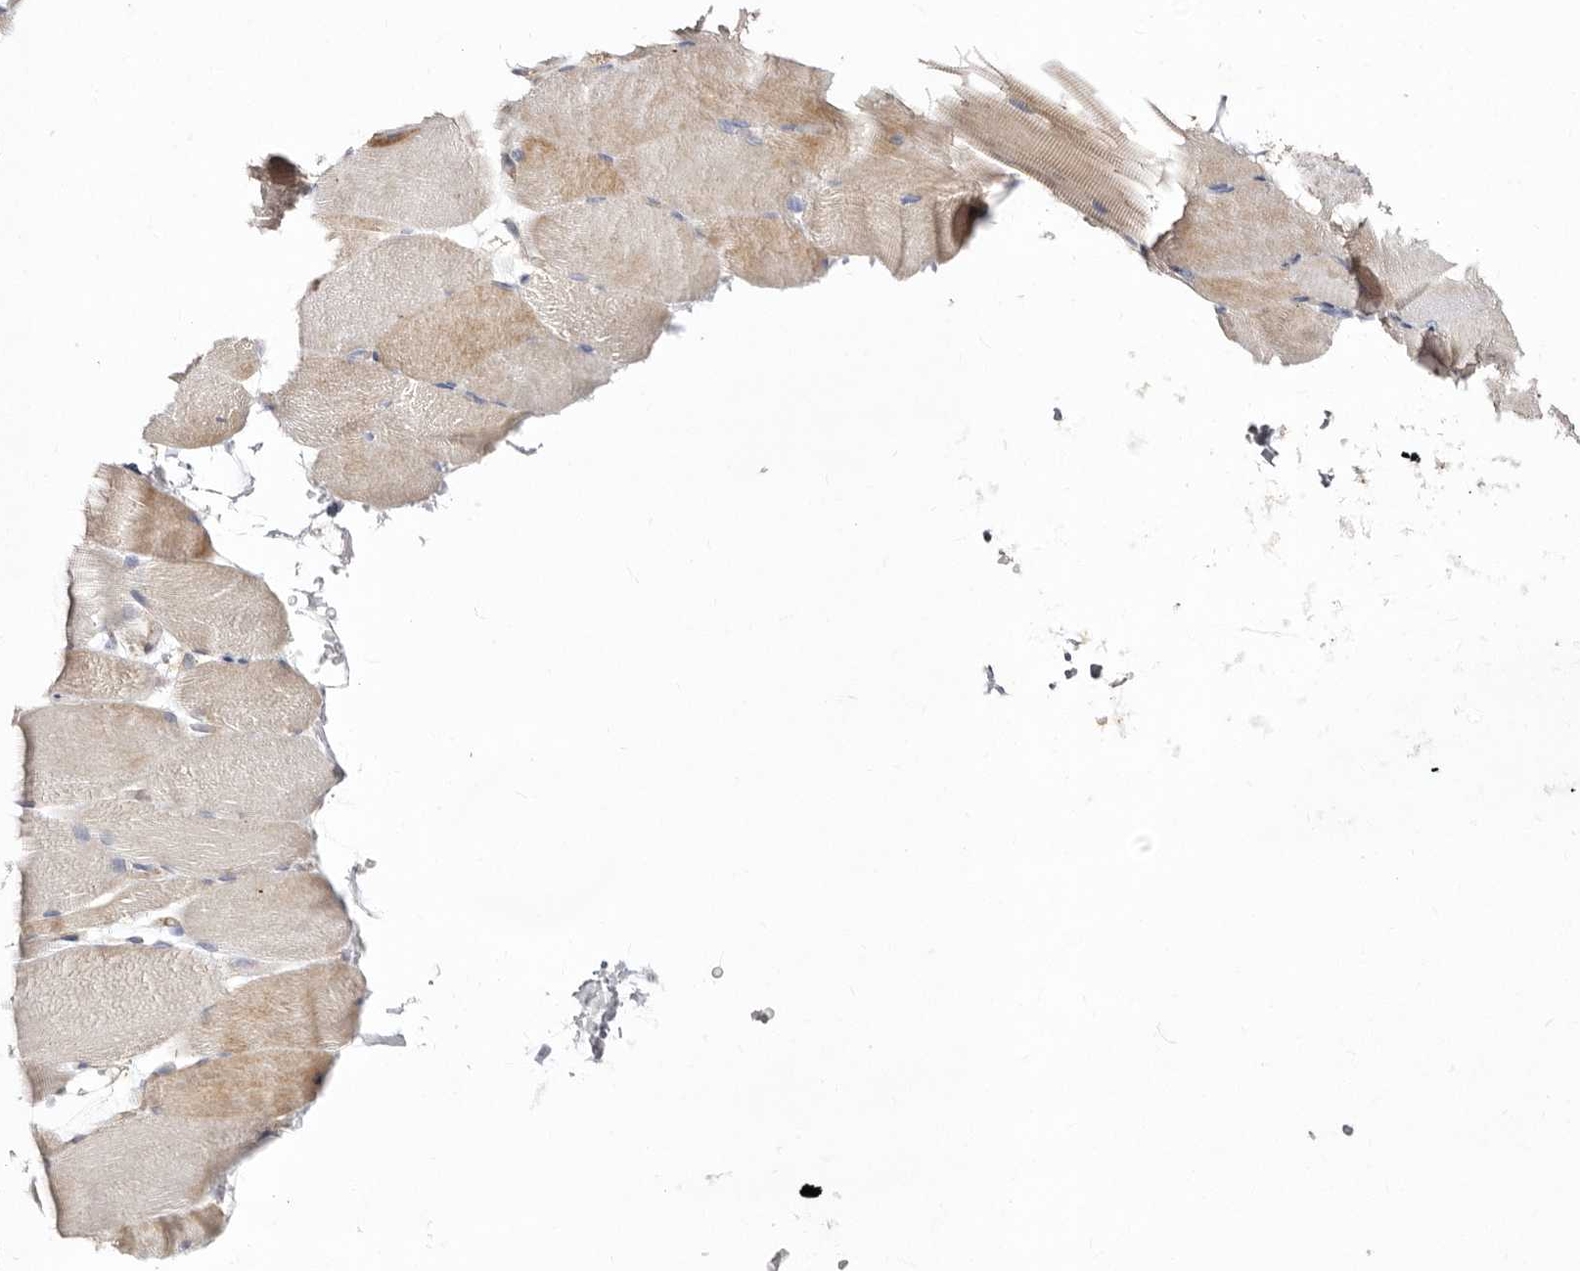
{"staining": {"intensity": "weak", "quantity": "25%-75%", "location": "cytoplasmic/membranous"}, "tissue": "skeletal muscle", "cell_type": "Myocytes", "image_type": "normal", "snomed": [{"axis": "morphology", "description": "Normal tissue, NOS"}, {"axis": "topography", "description": "Skeletal muscle"}, {"axis": "topography", "description": "Parathyroid gland"}], "caption": "Weak cytoplasmic/membranous positivity for a protein is appreciated in about 25%-75% of myocytes of benign skeletal muscle using immunohistochemistry (IHC).", "gene": "BAIAP2L1", "patient": {"sex": "female", "age": 37}}